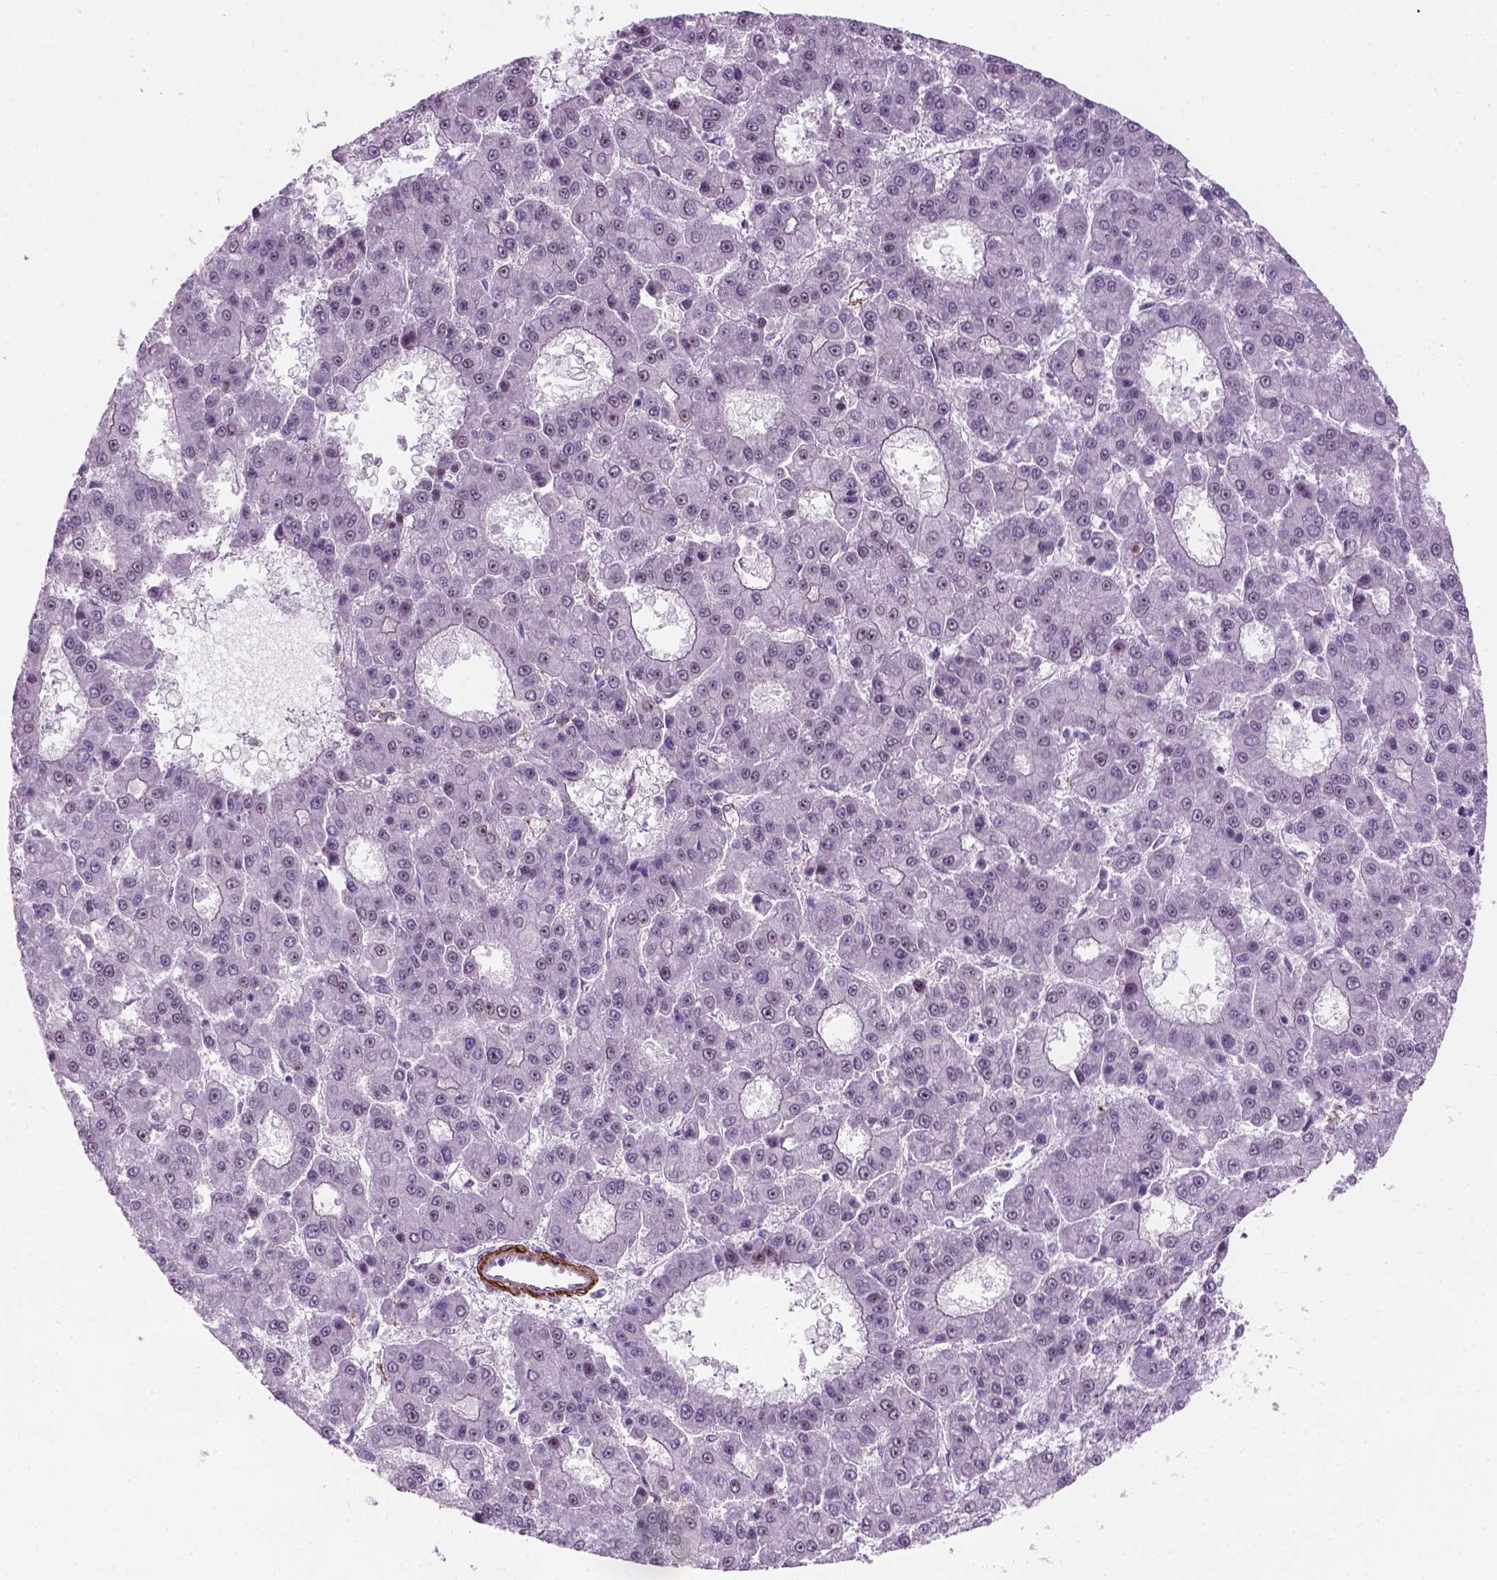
{"staining": {"intensity": "weak", "quantity": "25%-75%", "location": "nuclear"}, "tissue": "liver cancer", "cell_type": "Tumor cells", "image_type": "cancer", "snomed": [{"axis": "morphology", "description": "Carcinoma, Hepatocellular, NOS"}, {"axis": "topography", "description": "Liver"}], "caption": "Protein staining of liver cancer tissue demonstrates weak nuclear expression in approximately 25%-75% of tumor cells. Nuclei are stained in blue.", "gene": "RRS1", "patient": {"sex": "male", "age": 70}}